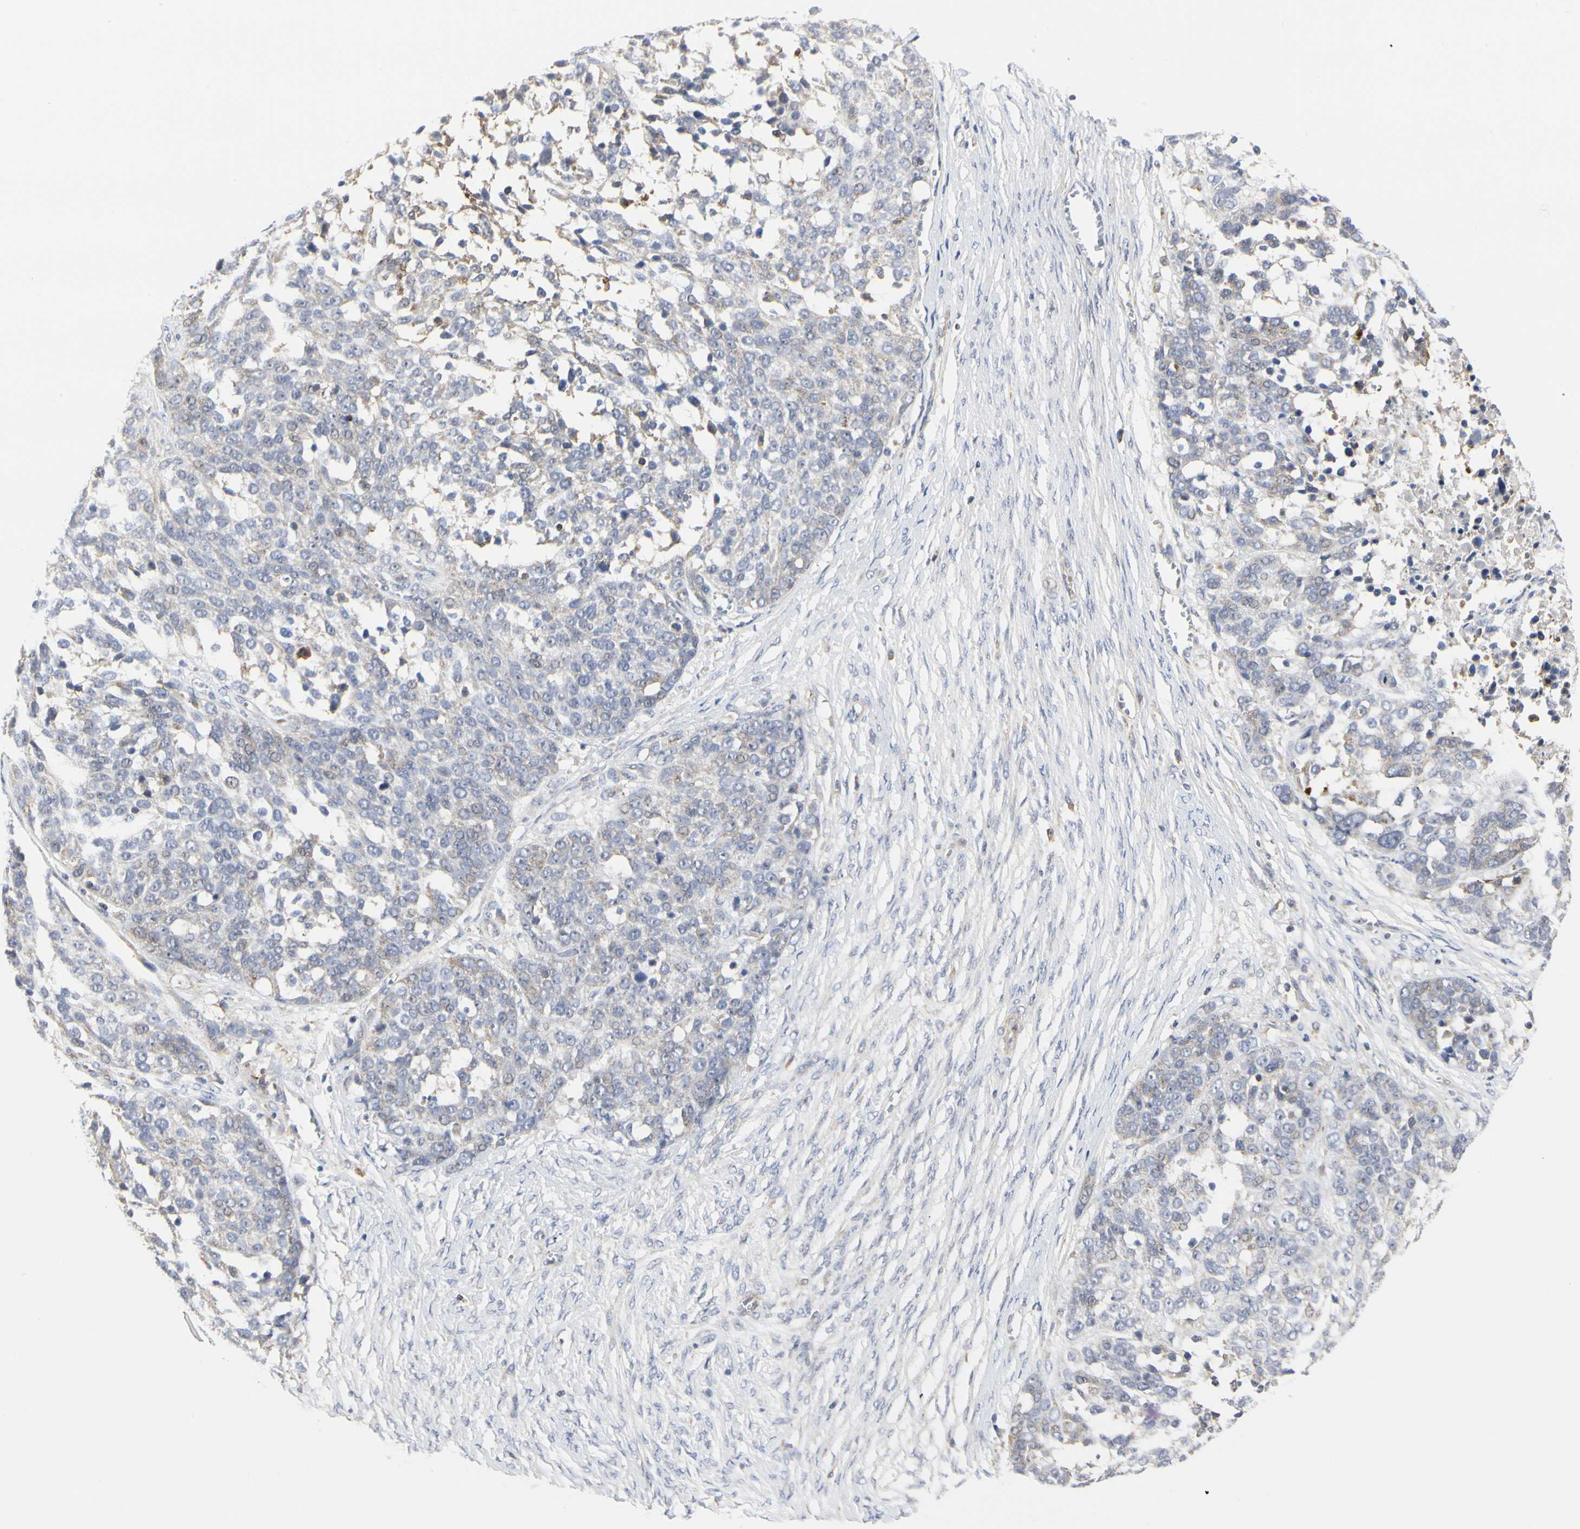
{"staining": {"intensity": "weak", "quantity": "<25%", "location": "cytoplasmic/membranous"}, "tissue": "ovarian cancer", "cell_type": "Tumor cells", "image_type": "cancer", "snomed": [{"axis": "morphology", "description": "Cystadenocarcinoma, serous, NOS"}, {"axis": "topography", "description": "Ovary"}], "caption": "Human ovarian serous cystadenocarcinoma stained for a protein using immunohistochemistry displays no staining in tumor cells.", "gene": "SHANK2", "patient": {"sex": "female", "age": 44}}